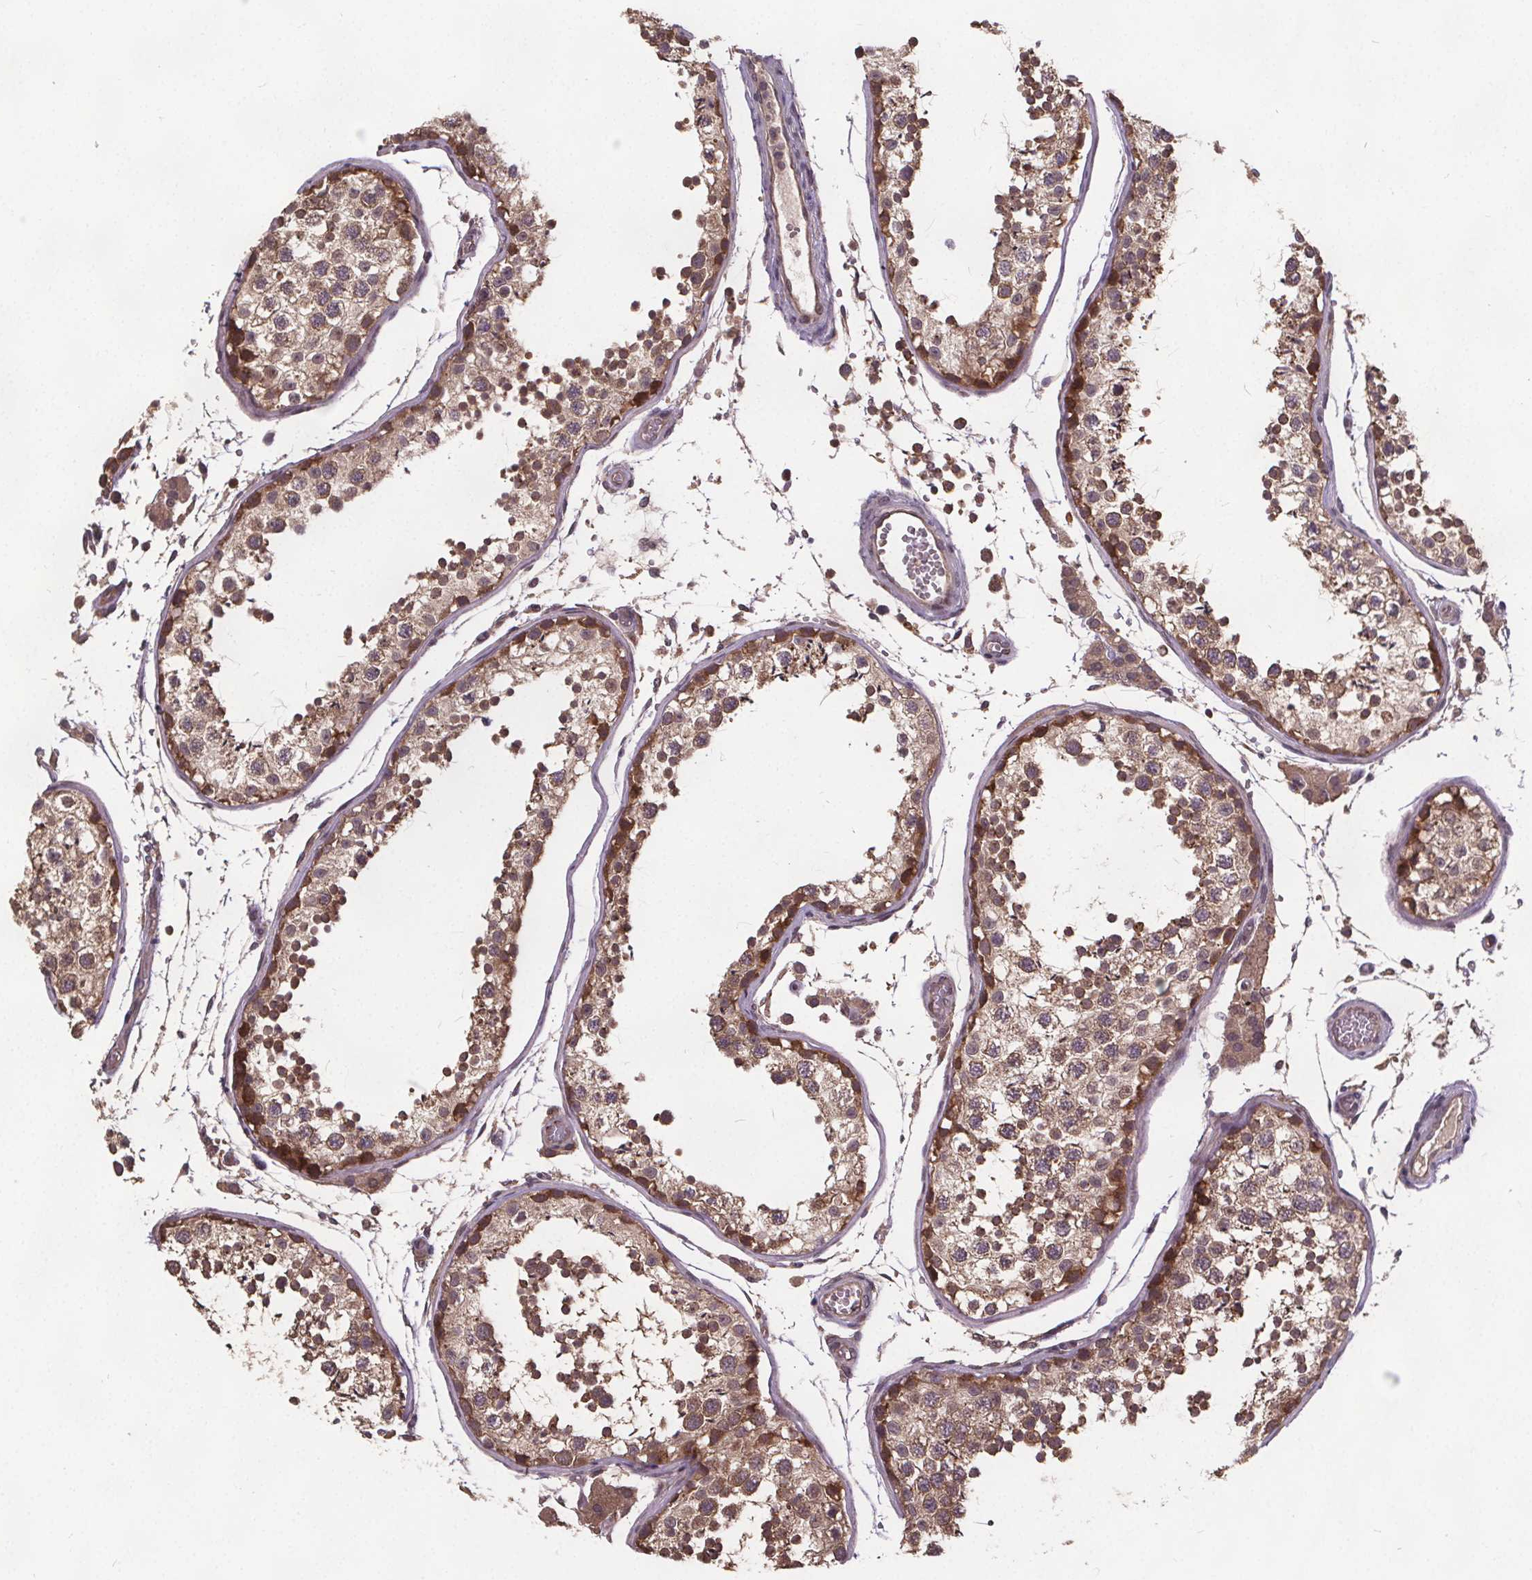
{"staining": {"intensity": "moderate", "quantity": ">75%", "location": "cytoplasmic/membranous"}, "tissue": "testis", "cell_type": "Cells in seminiferous ducts", "image_type": "normal", "snomed": [{"axis": "morphology", "description": "Normal tissue, NOS"}, {"axis": "topography", "description": "Testis"}], "caption": "This is a histology image of immunohistochemistry (IHC) staining of unremarkable testis, which shows moderate expression in the cytoplasmic/membranous of cells in seminiferous ducts.", "gene": "USP9X", "patient": {"sex": "male", "age": 29}}